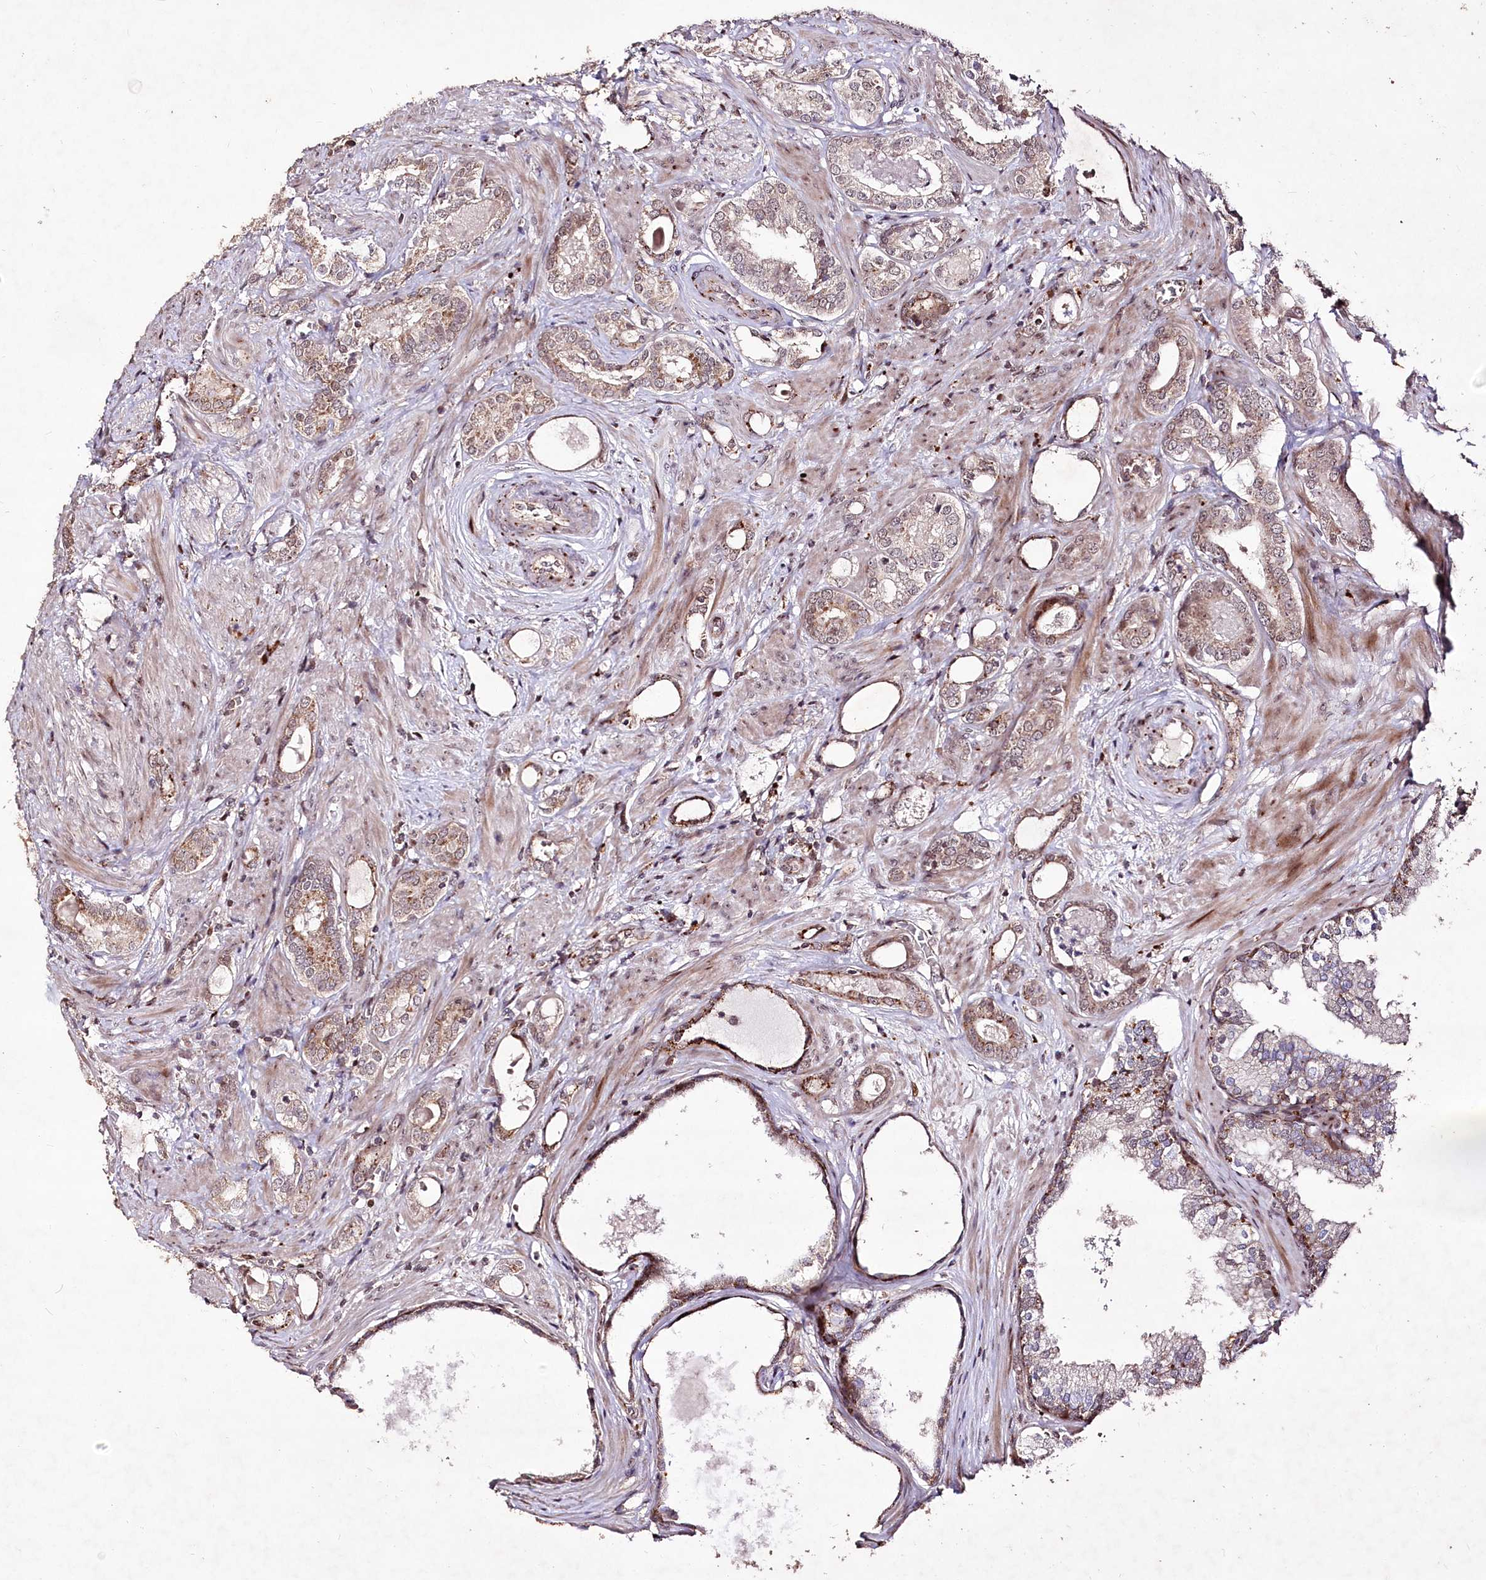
{"staining": {"intensity": "weak", "quantity": ">75%", "location": "cytoplasmic/membranous"}, "tissue": "prostate cancer", "cell_type": "Tumor cells", "image_type": "cancer", "snomed": [{"axis": "morphology", "description": "Adenocarcinoma, High grade"}, {"axis": "topography", "description": "Prostate"}], "caption": "Protein expression analysis of prostate cancer exhibits weak cytoplasmic/membranous staining in approximately >75% of tumor cells.", "gene": "CARD19", "patient": {"sex": "male", "age": 58}}